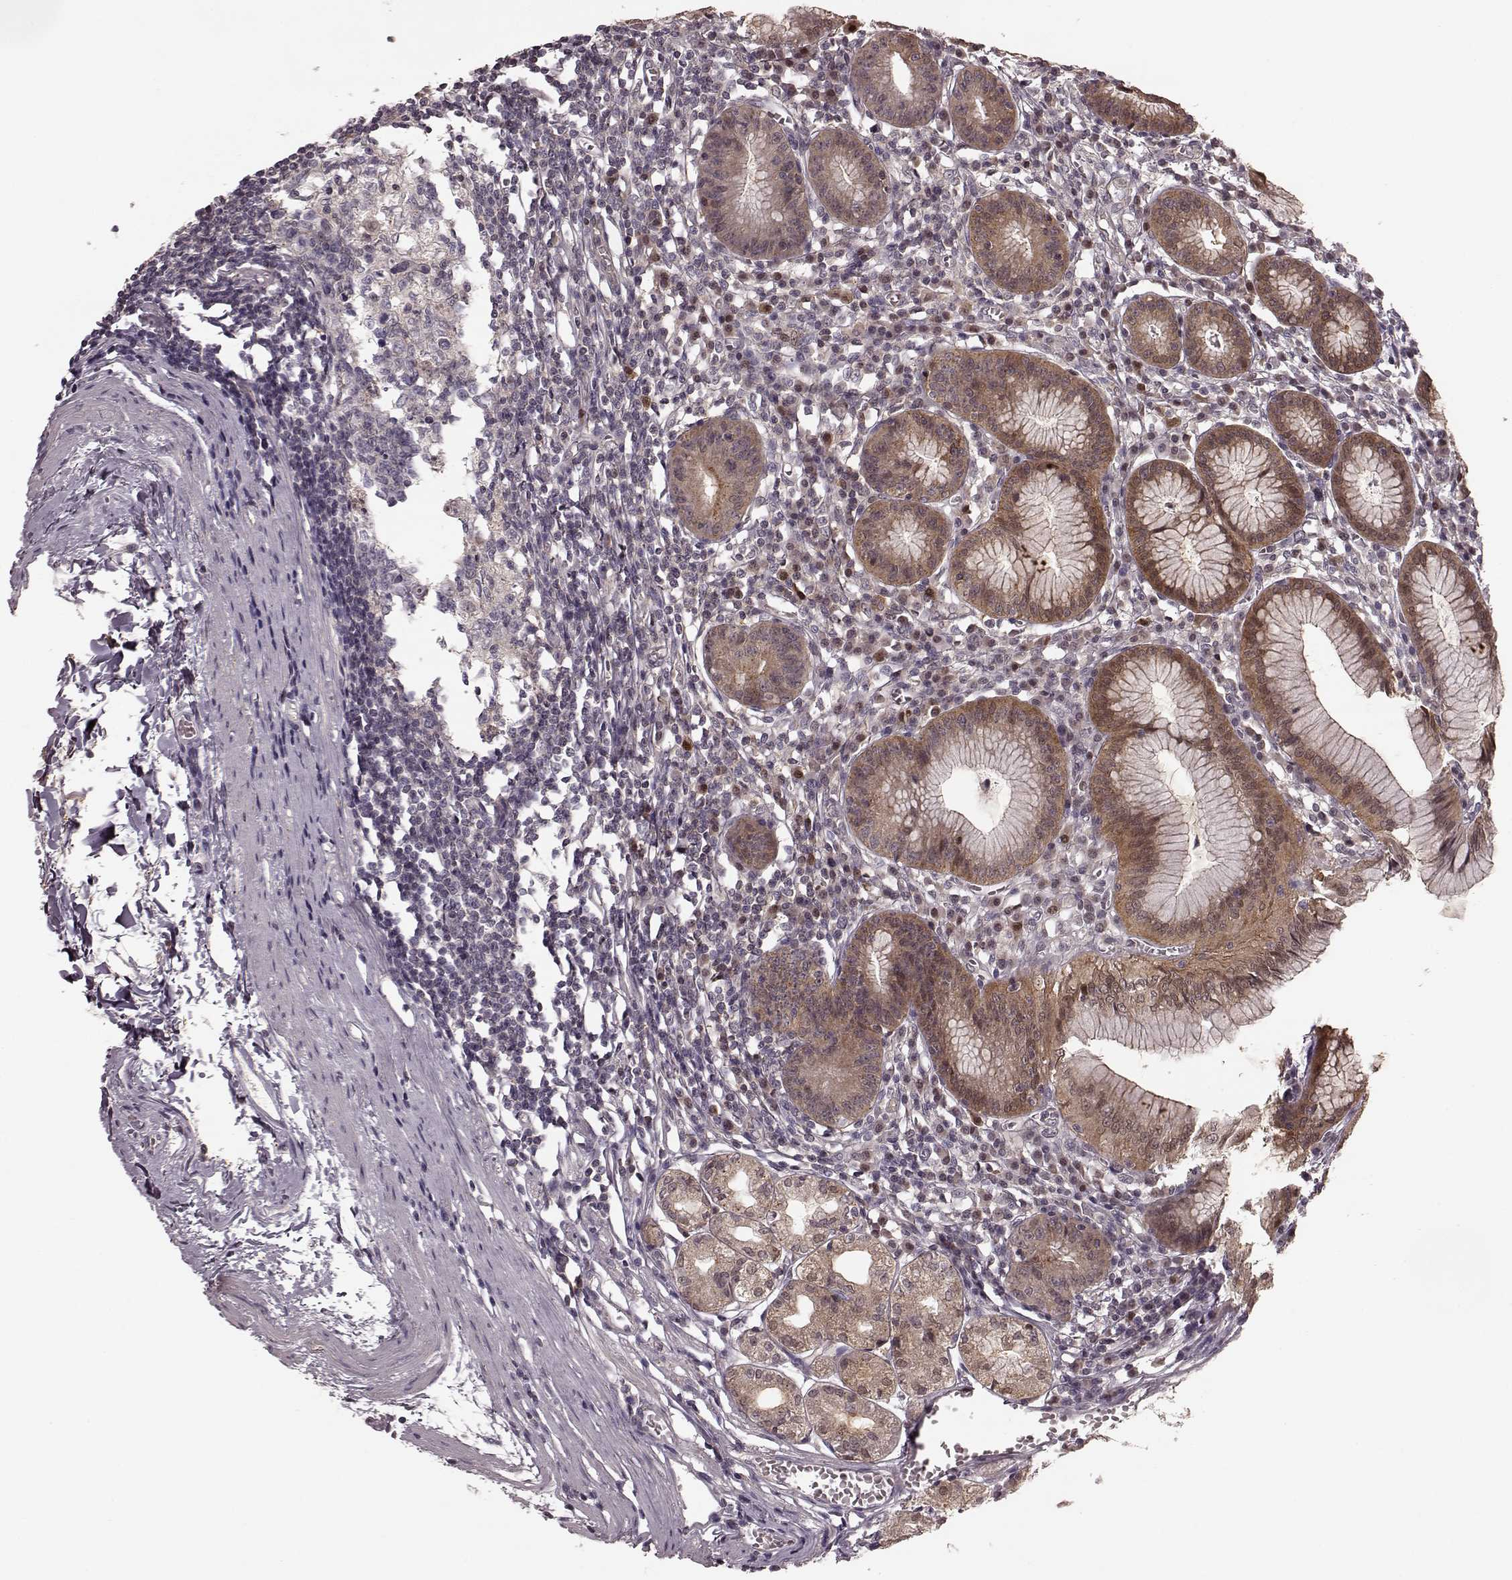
{"staining": {"intensity": "moderate", "quantity": "25%-75%", "location": "cytoplasmic/membranous"}, "tissue": "stomach", "cell_type": "Glandular cells", "image_type": "normal", "snomed": [{"axis": "morphology", "description": "Normal tissue, NOS"}, {"axis": "topography", "description": "Stomach"}], "caption": "Protein analysis of normal stomach reveals moderate cytoplasmic/membranous positivity in approximately 25%-75% of glandular cells. The protein of interest is shown in brown color, while the nuclei are stained blue.", "gene": "GSS", "patient": {"sex": "male", "age": 55}}